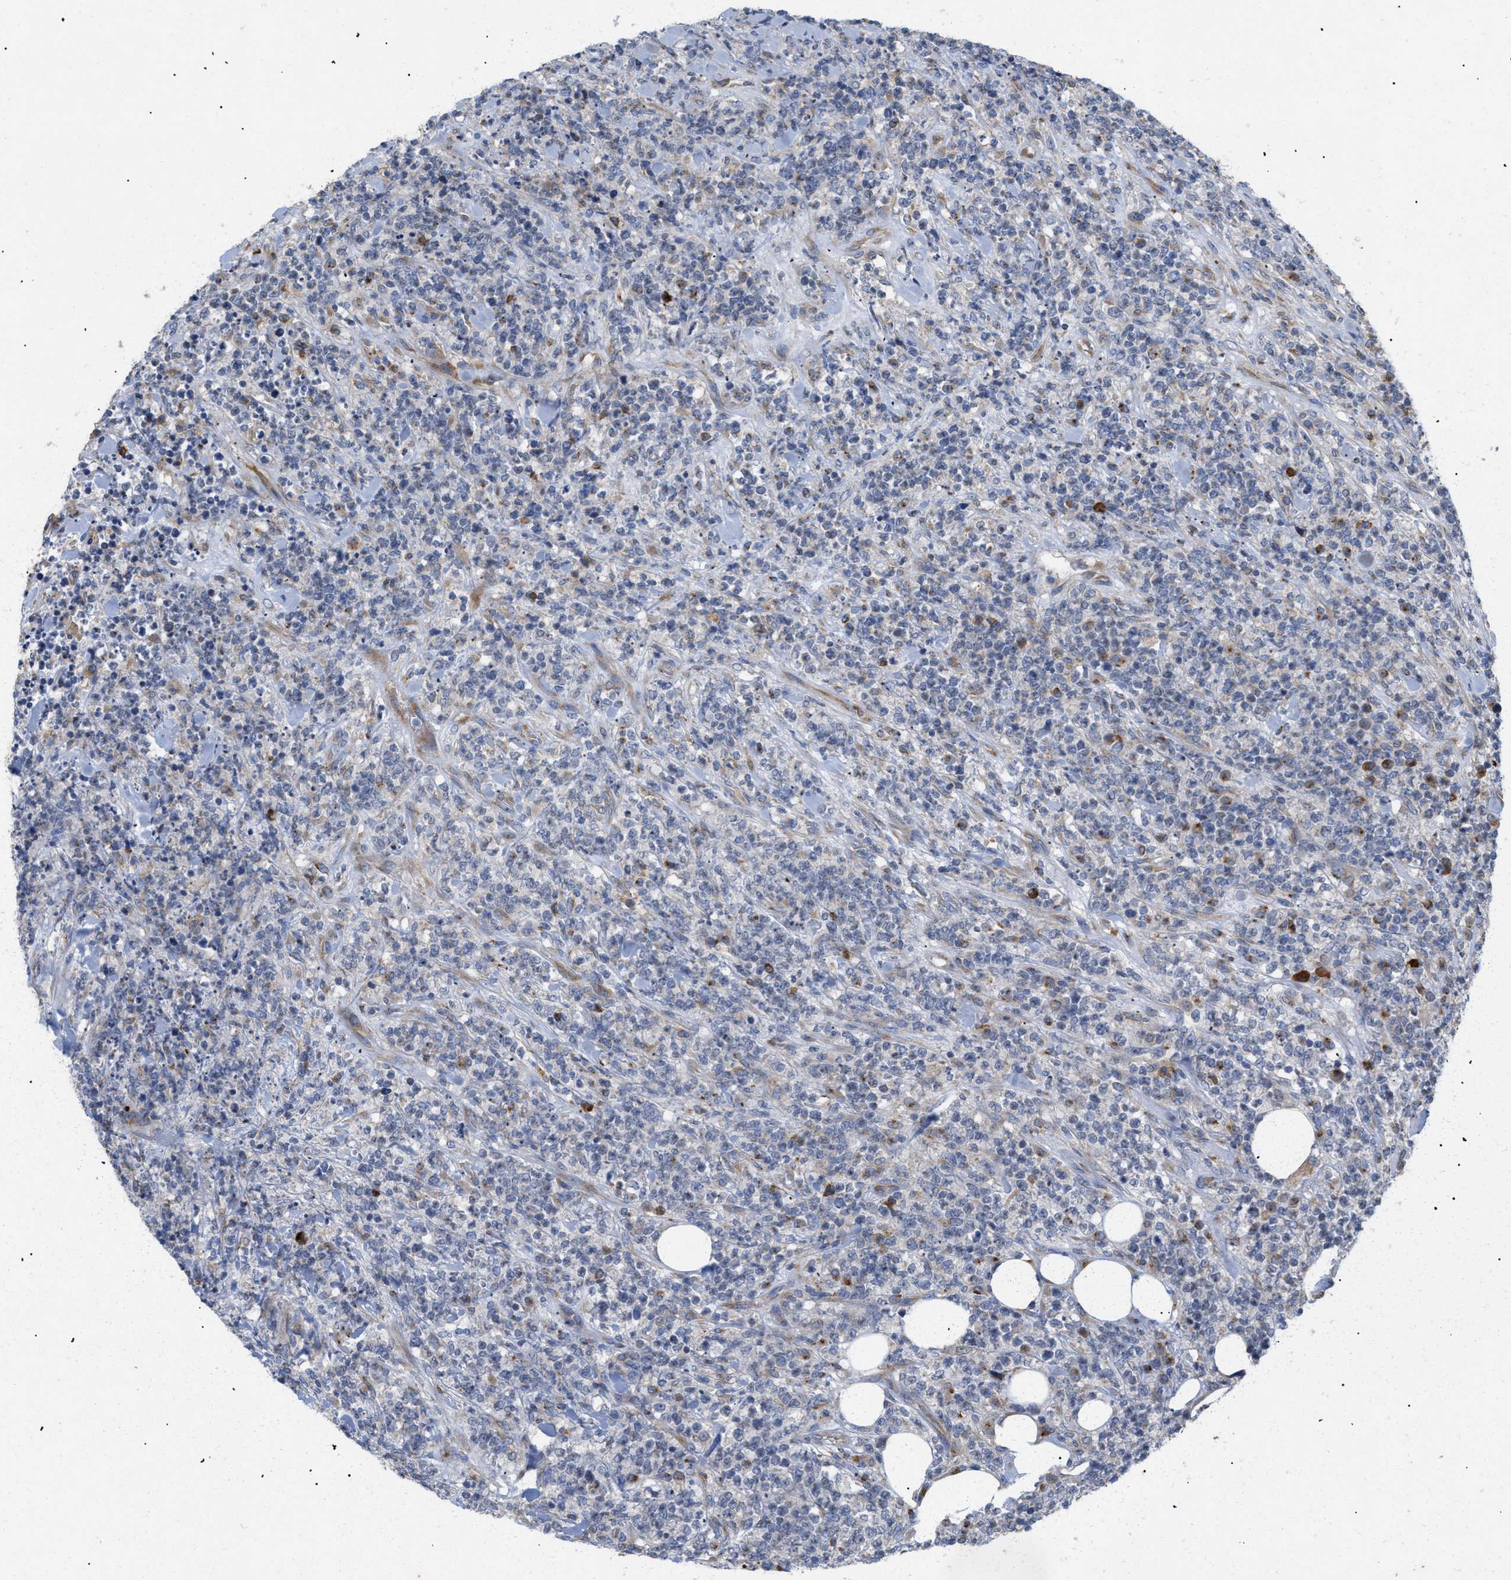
{"staining": {"intensity": "negative", "quantity": "none", "location": "none"}, "tissue": "lymphoma", "cell_type": "Tumor cells", "image_type": "cancer", "snomed": [{"axis": "morphology", "description": "Malignant lymphoma, non-Hodgkin's type, High grade"}, {"axis": "topography", "description": "Soft tissue"}], "caption": "Immunohistochemistry (IHC) image of neoplastic tissue: human high-grade malignant lymphoma, non-Hodgkin's type stained with DAB (3,3'-diaminobenzidine) shows no significant protein positivity in tumor cells.", "gene": "SLC50A1", "patient": {"sex": "male", "age": 18}}